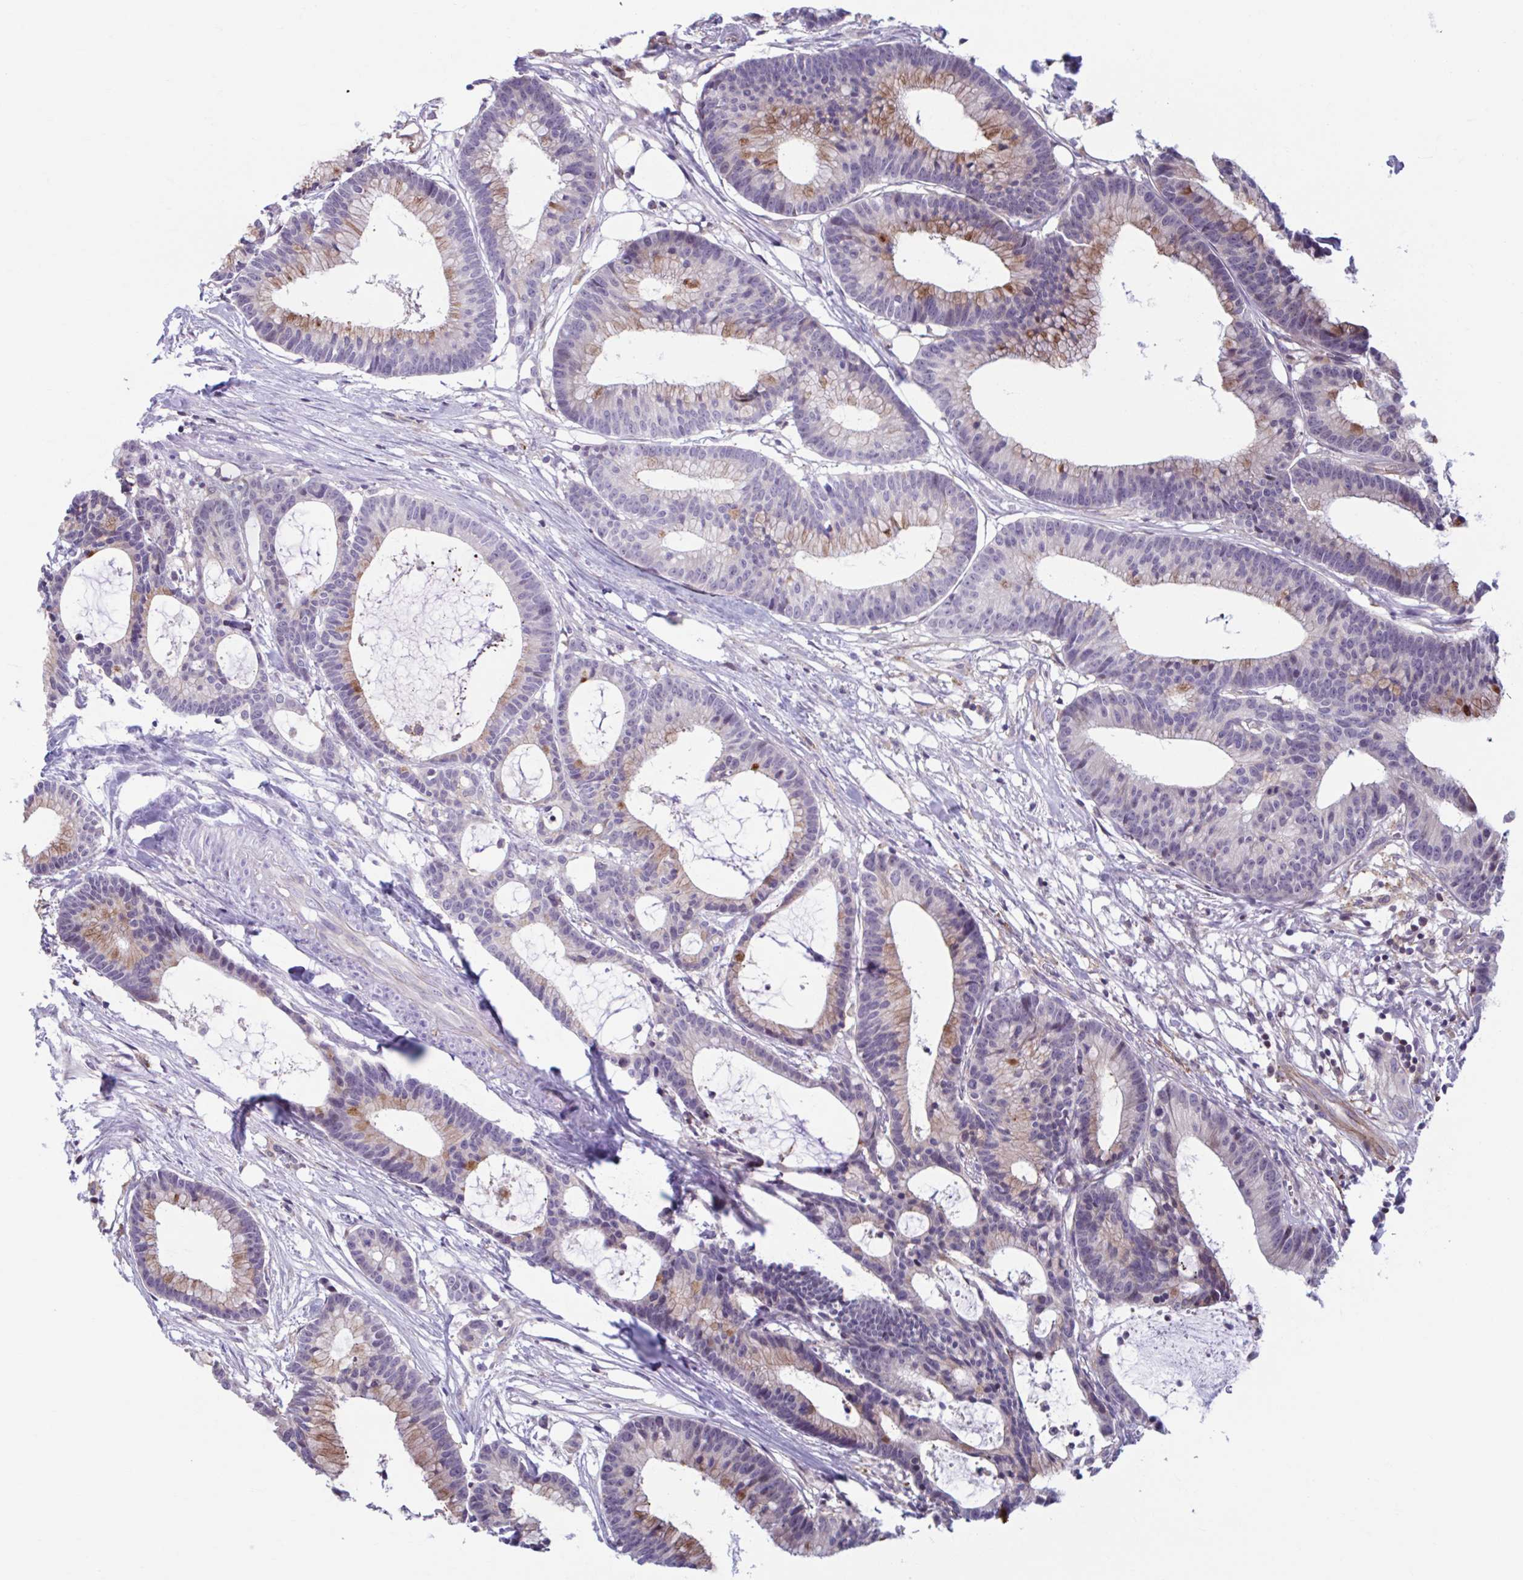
{"staining": {"intensity": "moderate", "quantity": "25%-75%", "location": "cytoplasmic/membranous"}, "tissue": "colorectal cancer", "cell_type": "Tumor cells", "image_type": "cancer", "snomed": [{"axis": "morphology", "description": "Adenocarcinoma, NOS"}, {"axis": "topography", "description": "Colon"}], "caption": "A photomicrograph of human colorectal cancer stained for a protein demonstrates moderate cytoplasmic/membranous brown staining in tumor cells.", "gene": "ADAT3", "patient": {"sex": "female", "age": 78}}